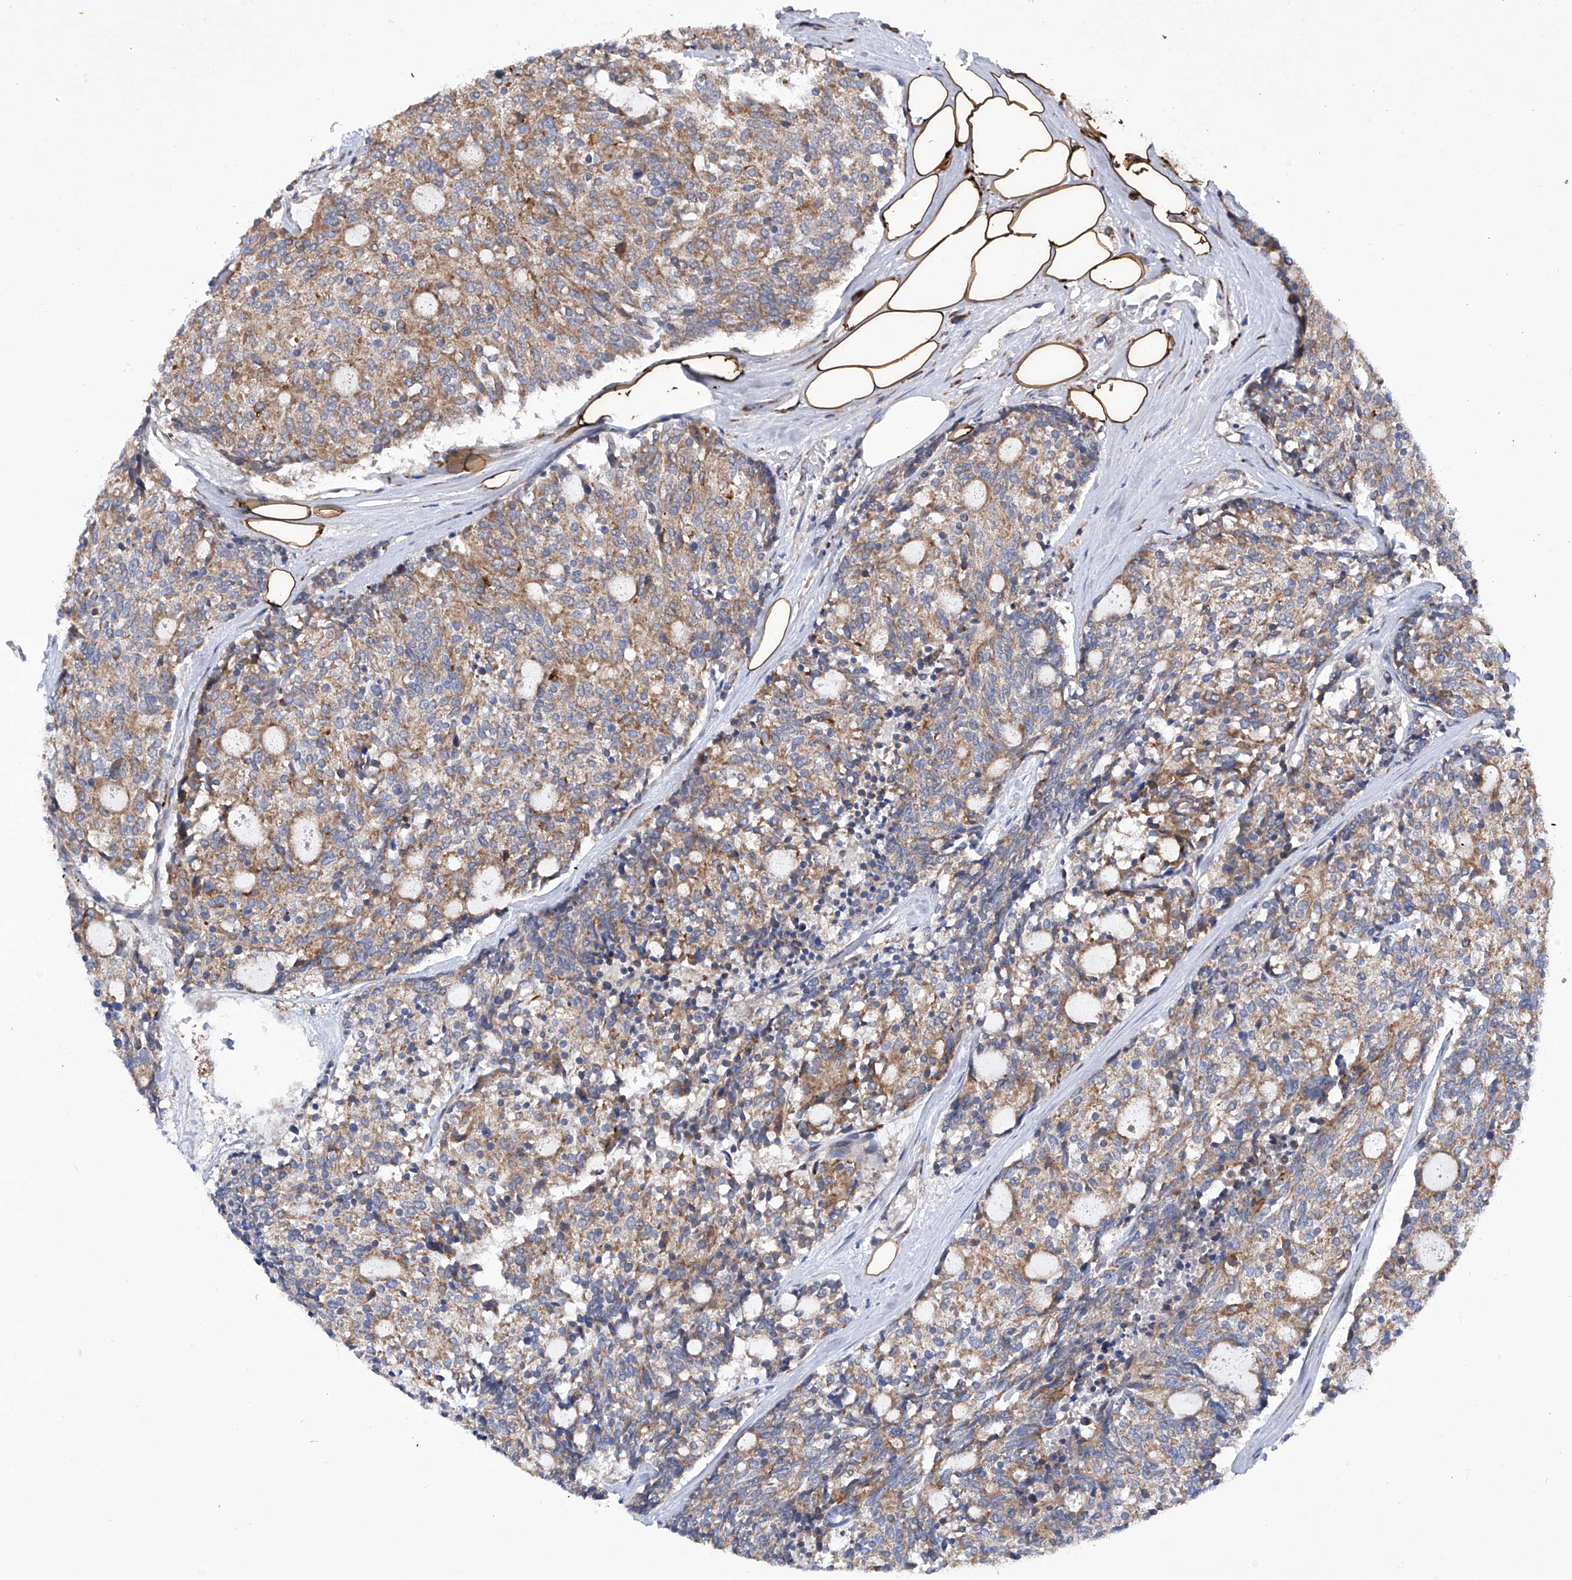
{"staining": {"intensity": "moderate", "quantity": "25%-75%", "location": "cytoplasmic/membranous"}, "tissue": "carcinoid", "cell_type": "Tumor cells", "image_type": "cancer", "snomed": [{"axis": "morphology", "description": "Carcinoid, malignant, NOS"}, {"axis": "topography", "description": "Pancreas"}], "caption": "An IHC image of neoplastic tissue is shown. Protein staining in brown labels moderate cytoplasmic/membranous positivity in carcinoid within tumor cells. The protein of interest is shown in brown color, while the nuclei are stained blue.", "gene": "ASCC3", "patient": {"sex": "female", "age": 54}}